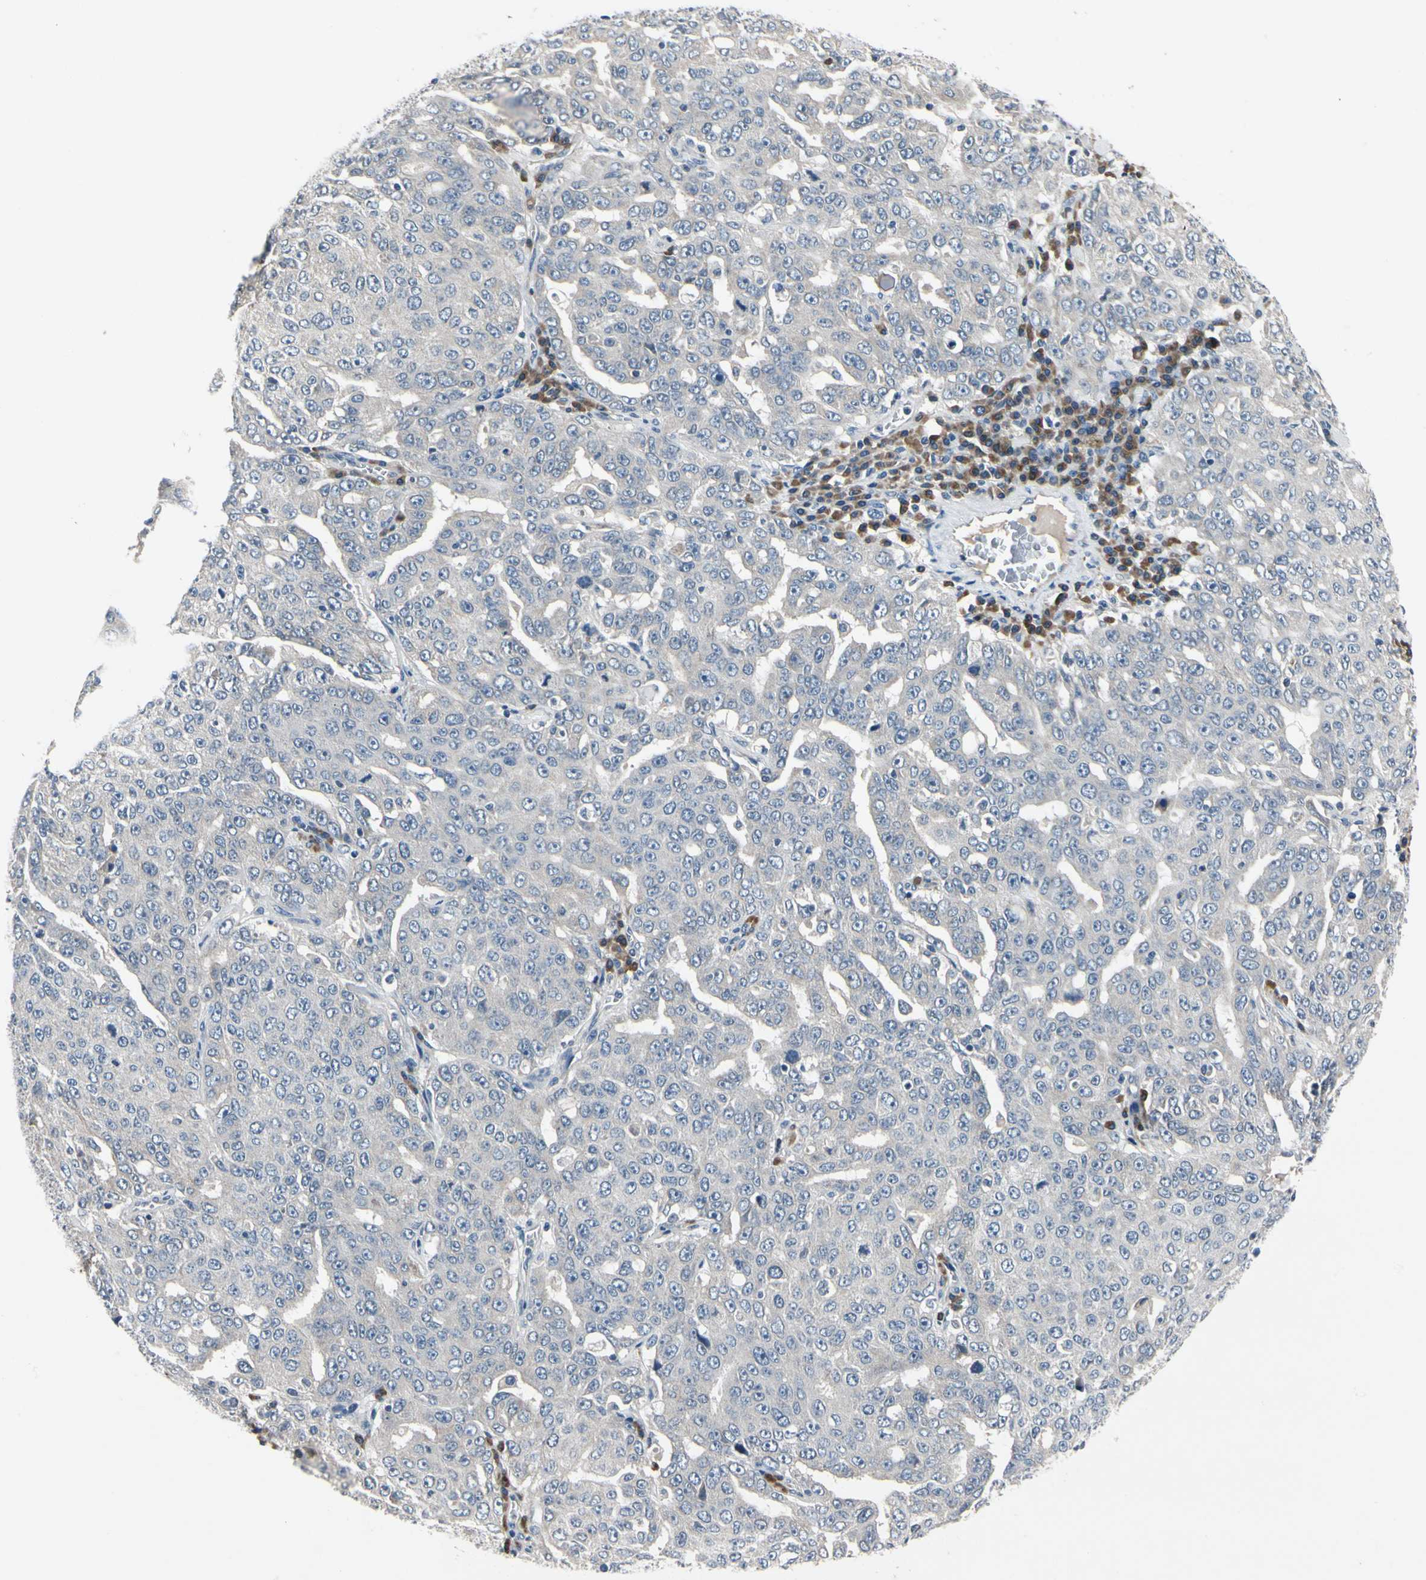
{"staining": {"intensity": "negative", "quantity": "none", "location": "none"}, "tissue": "ovarian cancer", "cell_type": "Tumor cells", "image_type": "cancer", "snomed": [{"axis": "morphology", "description": "Carcinoma, endometroid"}, {"axis": "topography", "description": "Ovary"}], "caption": "DAB (3,3'-diaminobenzidine) immunohistochemical staining of human ovarian endometroid carcinoma demonstrates no significant positivity in tumor cells.", "gene": "SELENOK", "patient": {"sex": "female", "age": 62}}